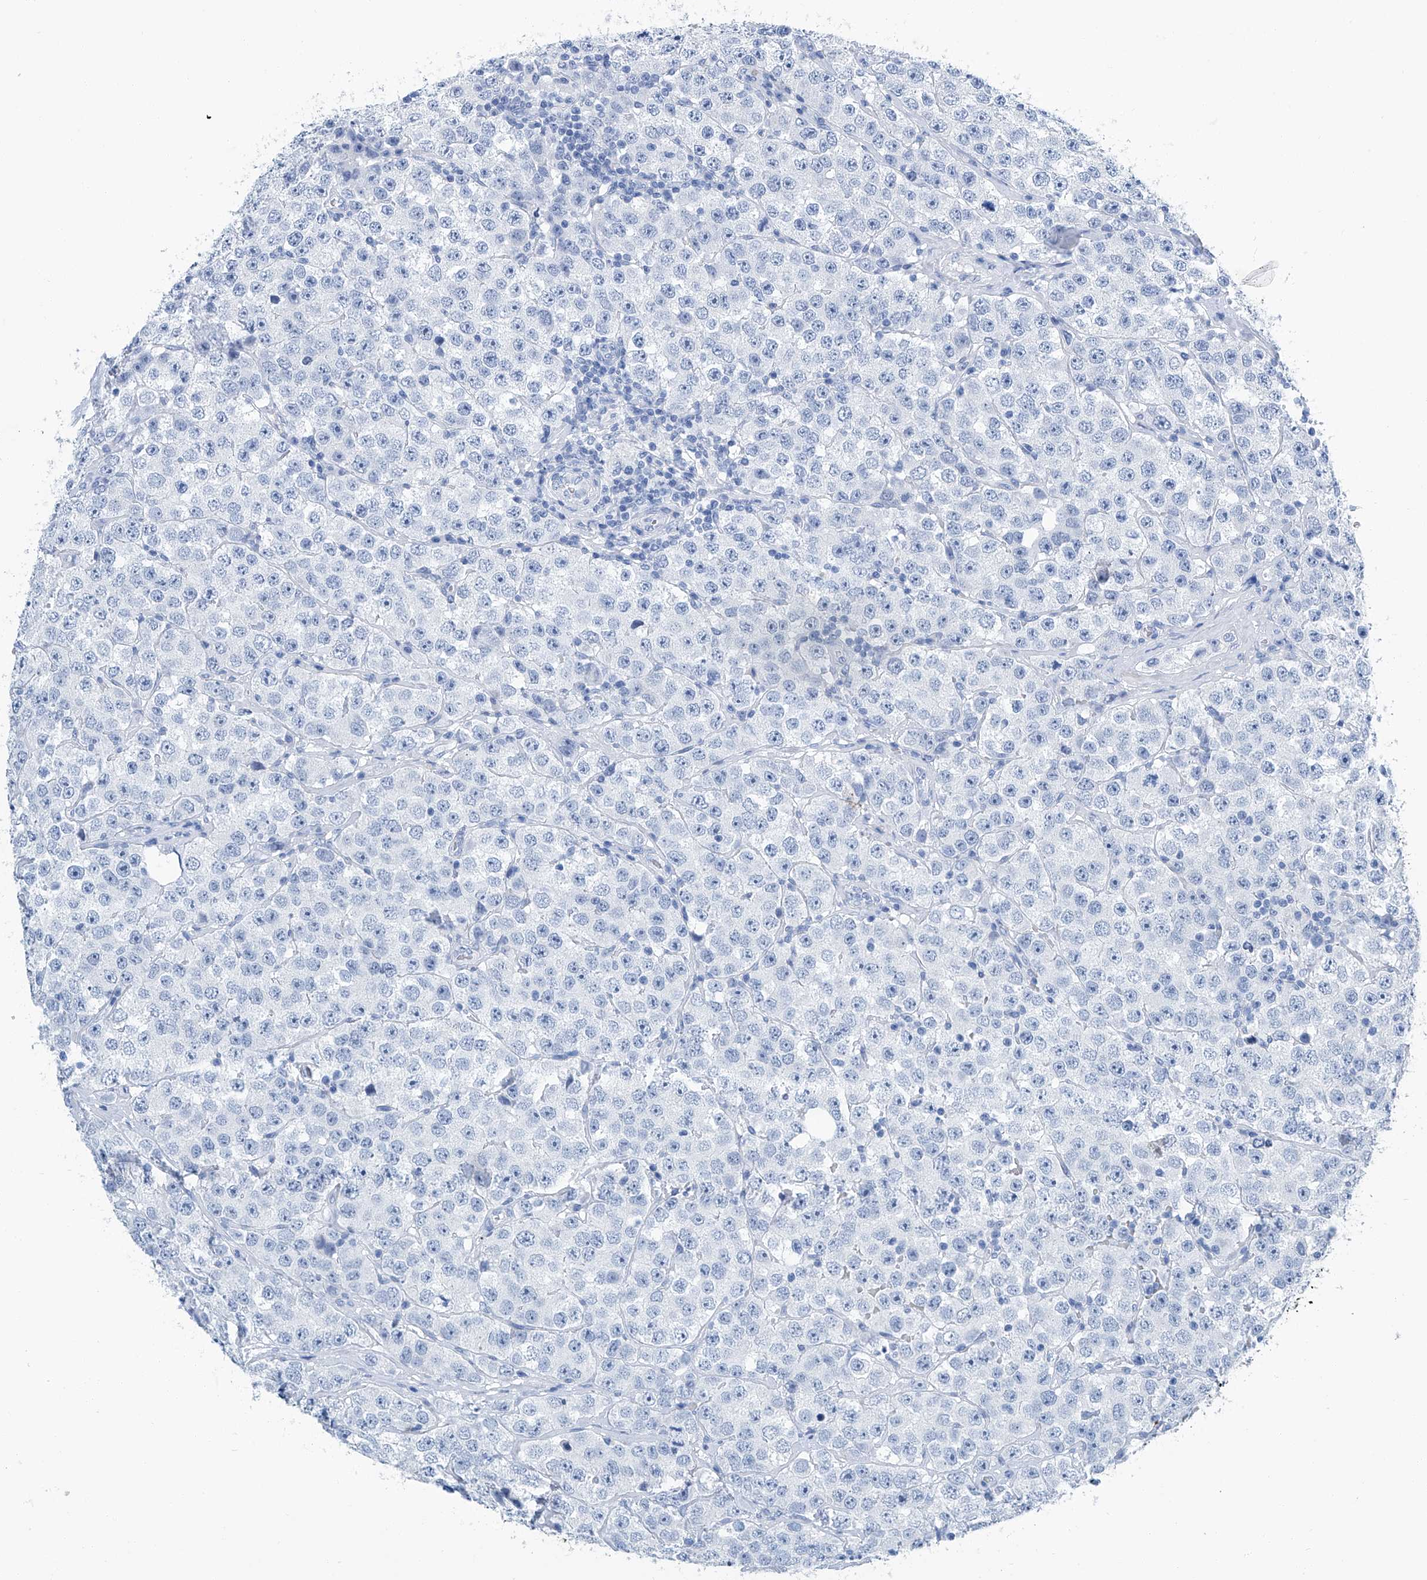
{"staining": {"intensity": "negative", "quantity": "none", "location": "none"}, "tissue": "testis cancer", "cell_type": "Tumor cells", "image_type": "cancer", "snomed": [{"axis": "morphology", "description": "Seminoma, NOS"}, {"axis": "topography", "description": "Testis"}], "caption": "The histopathology image displays no staining of tumor cells in testis cancer. The staining is performed using DAB brown chromogen with nuclei counter-stained in using hematoxylin.", "gene": "CYP2A7", "patient": {"sex": "male", "age": 28}}